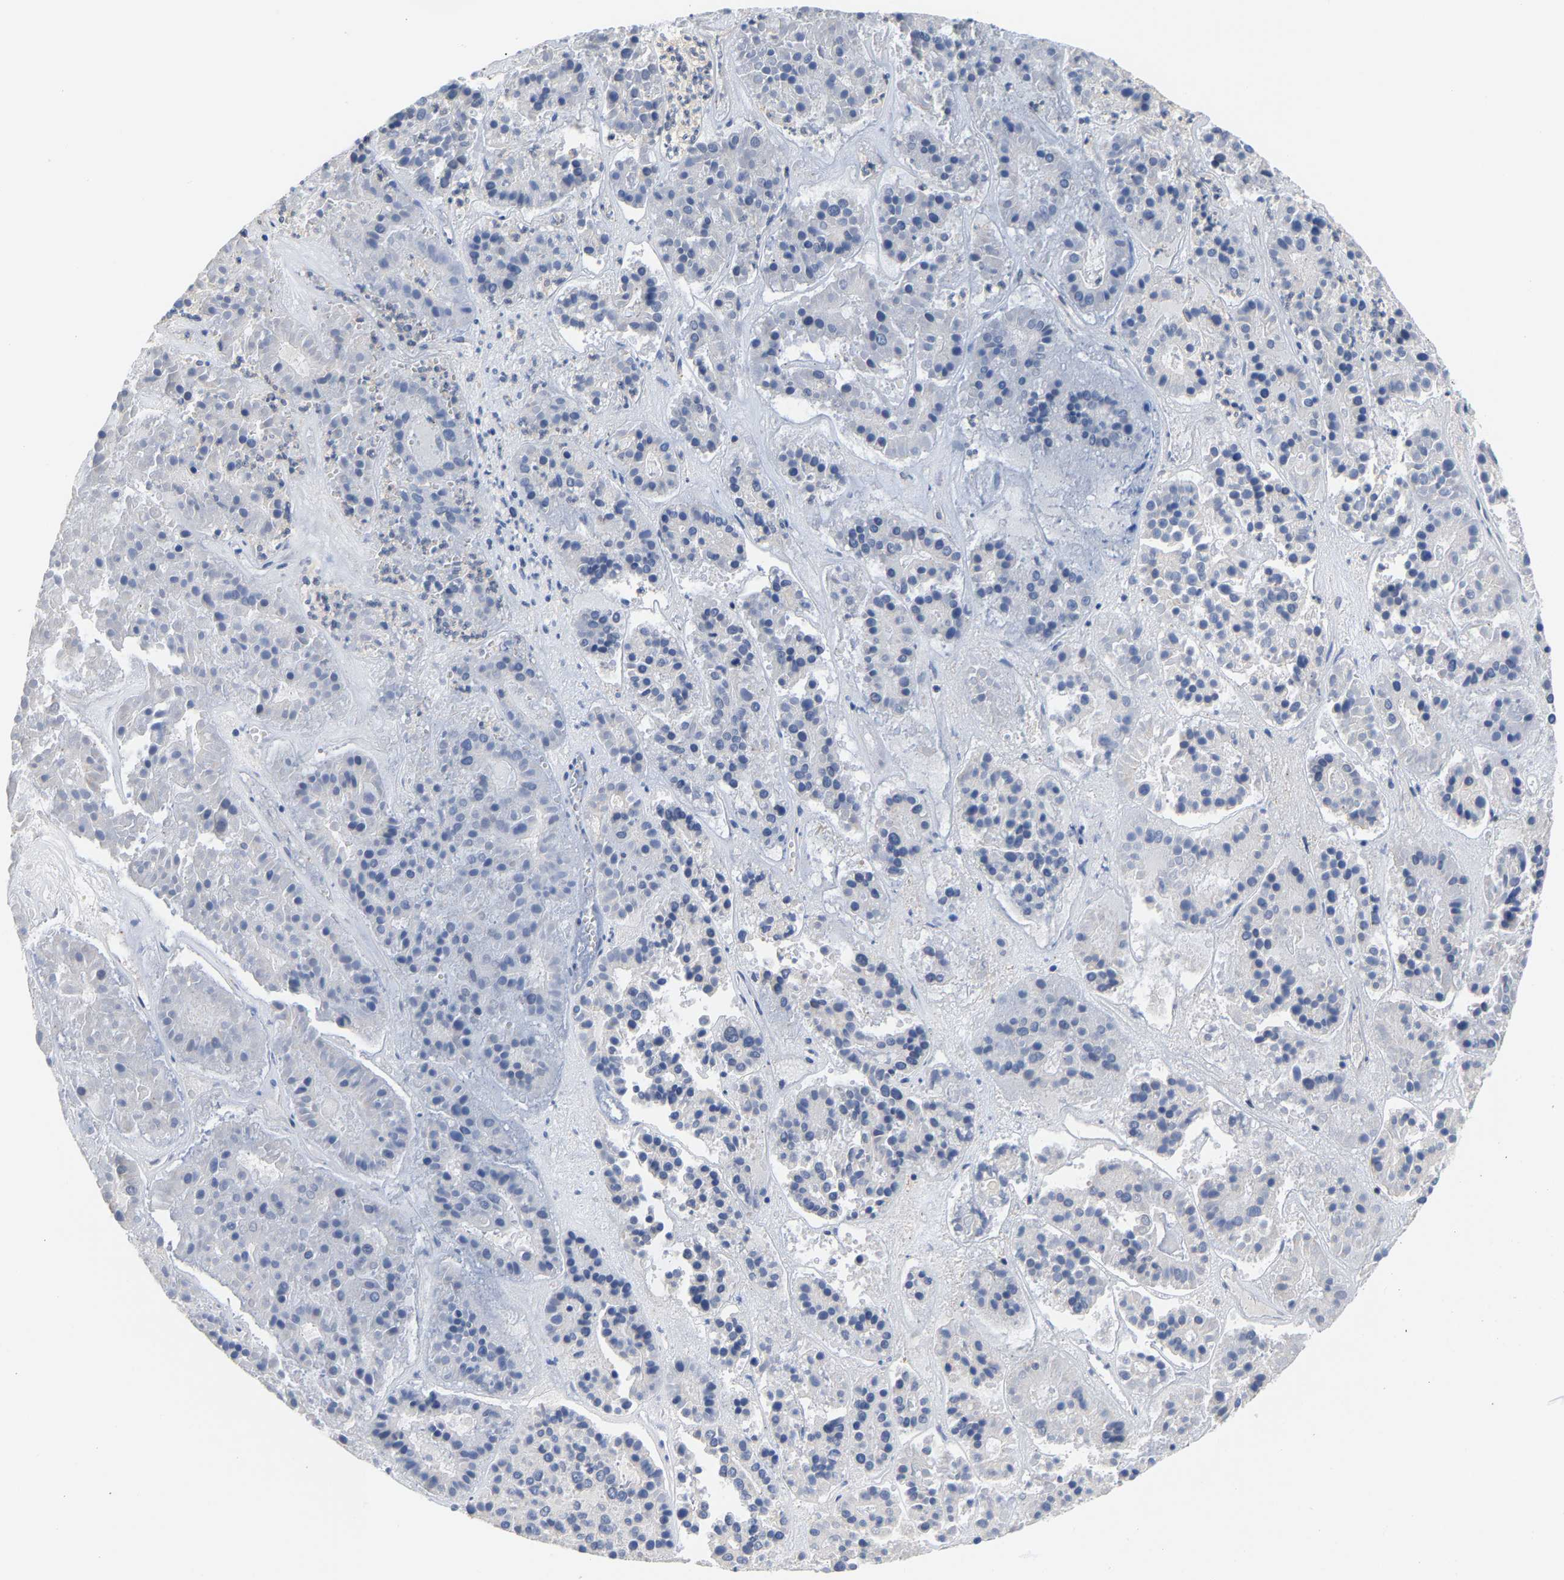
{"staining": {"intensity": "negative", "quantity": "none", "location": "none"}, "tissue": "pancreatic cancer", "cell_type": "Tumor cells", "image_type": "cancer", "snomed": [{"axis": "morphology", "description": "Adenocarcinoma, NOS"}, {"axis": "topography", "description": "Pancreas"}], "caption": "Immunohistochemistry of human pancreatic adenocarcinoma displays no positivity in tumor cells.", "gene": "PCNT", "patient": {"sex": "male", "age": 50}}